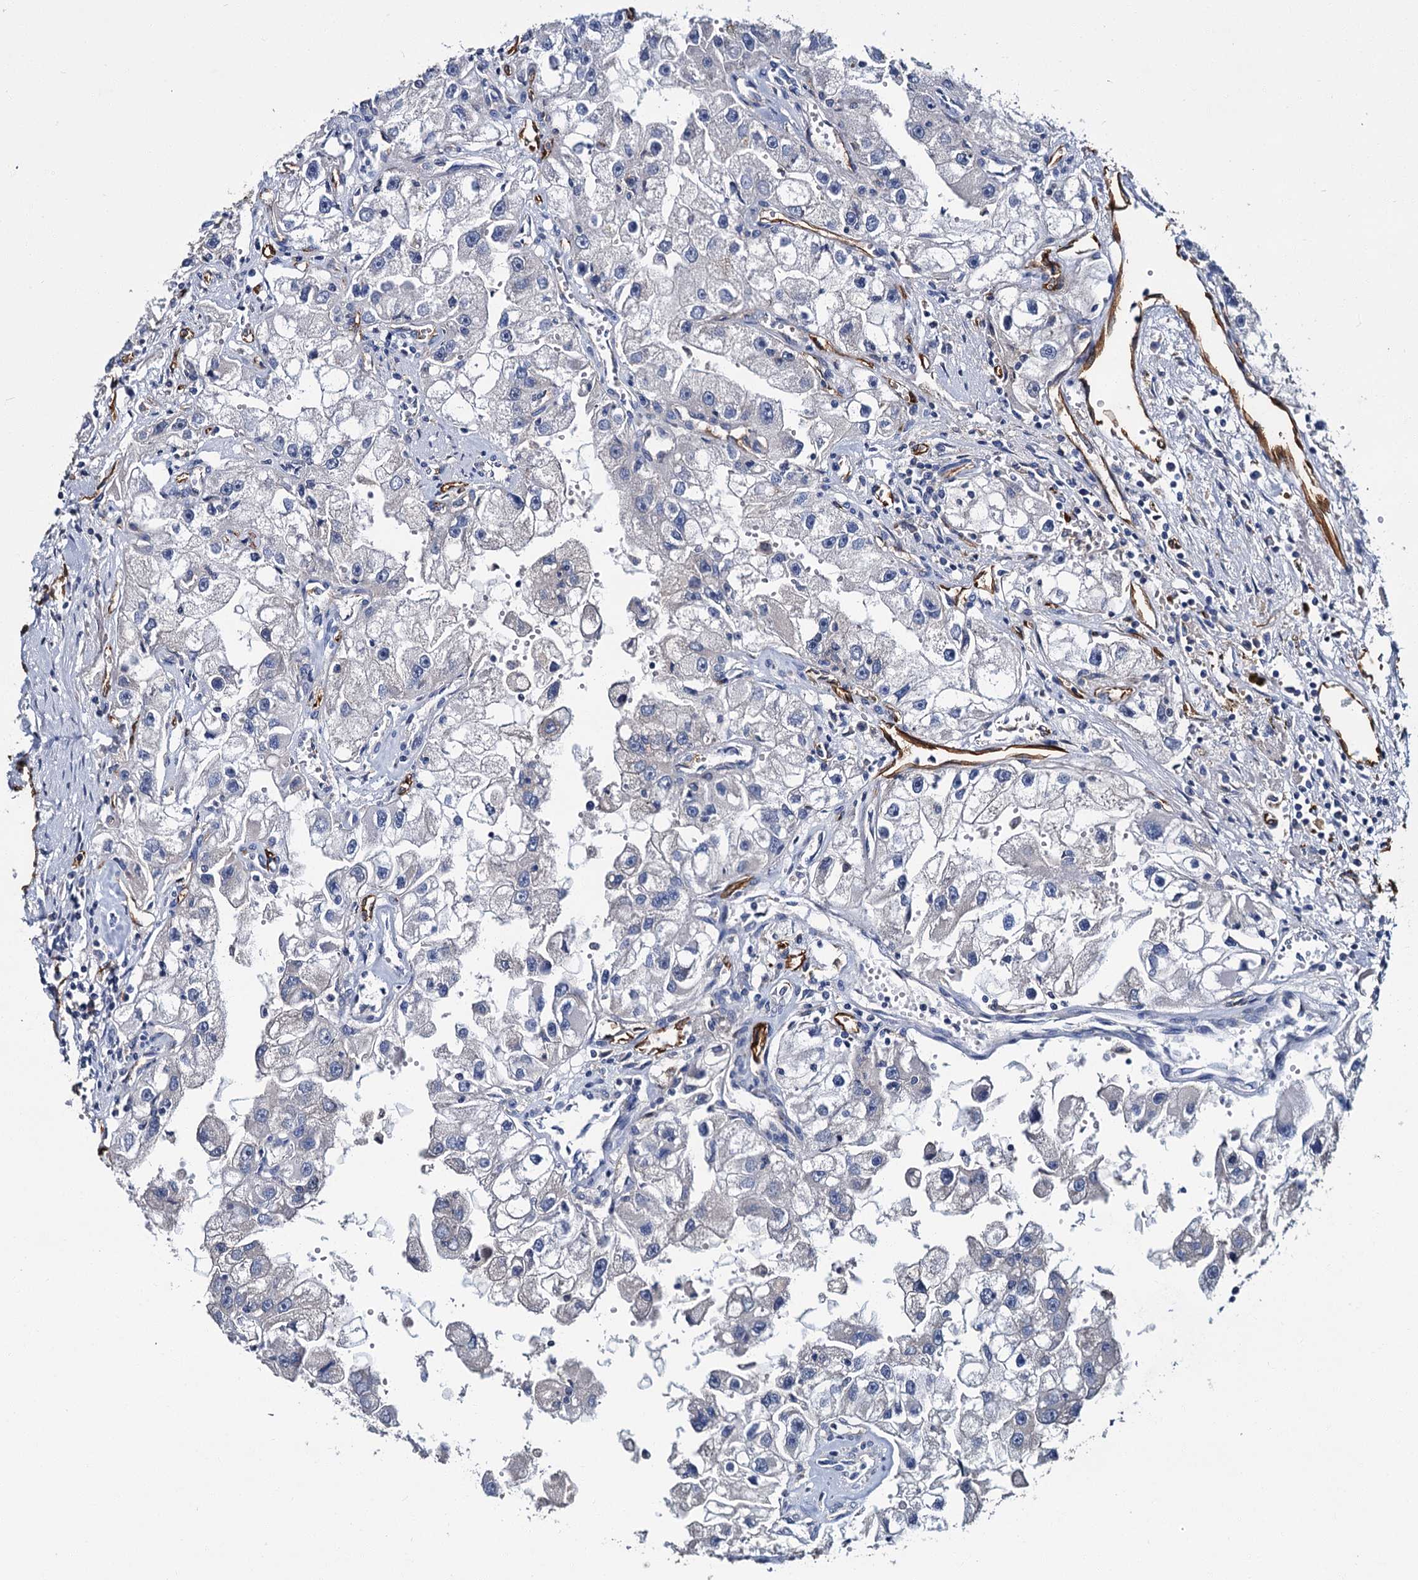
{"staining": {"intensity": "negative", "quantity": "none", "location": "none"}, "tissue": "renal cancer", "cell_type": "Tumor cells", "image_type": "cancer", "snomed": [{"axis": "morphology", "description": "Adenocarcinoma, NOS"}, {"axis": "topography", "description": "Kidney"}], "caption": "Tumor cells are negative for protein expression in human renal cancer. (Immunohistochemistry, brightfield microscopy, high magnification).", "gene": "CACNA1C", "patient": {"sex": "male", "age": 63}}